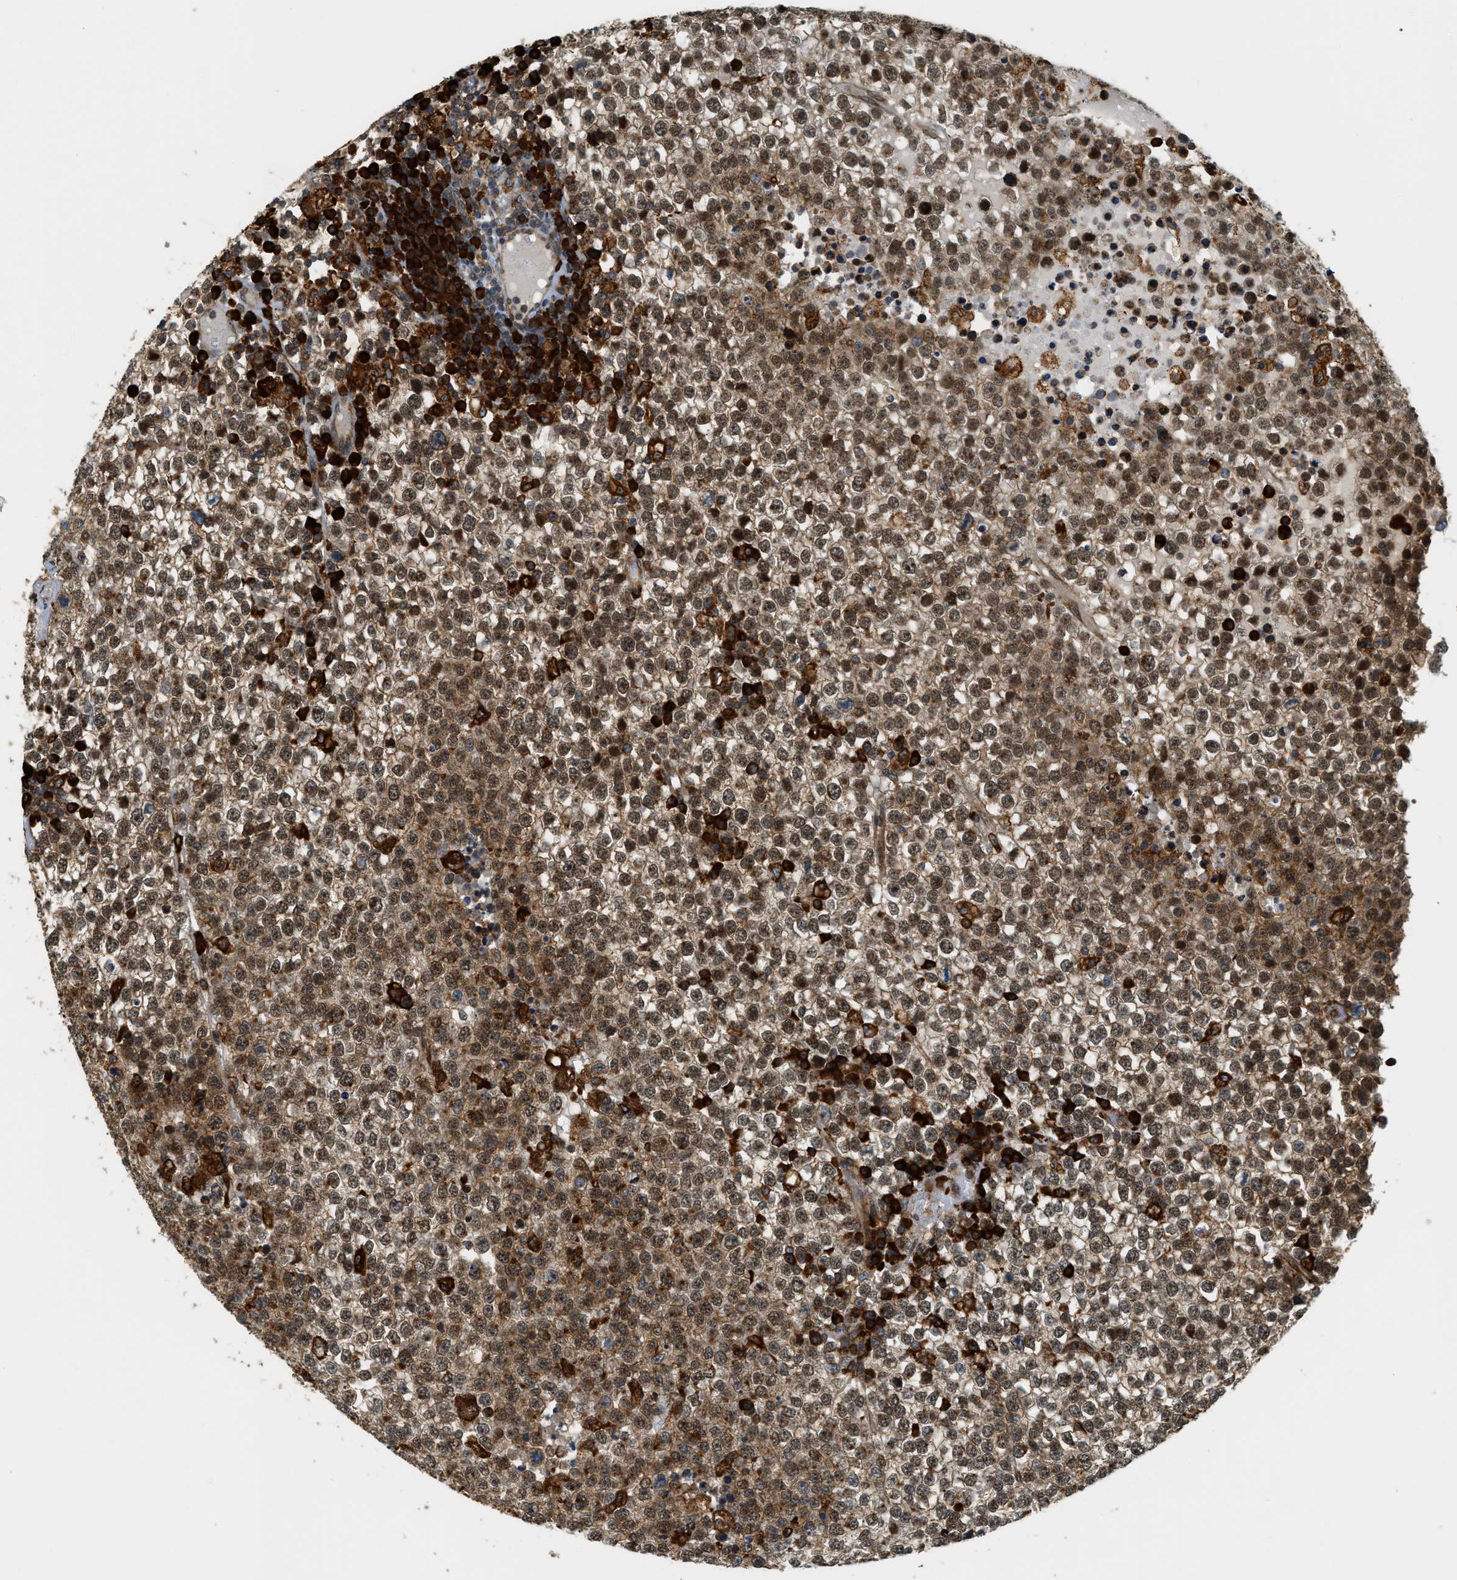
{"staining": {"intensity": "moderate", "quantity": ">75%", "location": "cytoplasmic/membranous,nuclear"}, "tissue": "testis cancer", "cell_type": "Tumor cells", "image_type": "cancer", "snomed": [{"axis": "morphology", "description": "Seminoma, NOS"}, {"axis": "topography", "description": "Testis"}], "caption": "Tumor cells display medium levels of moderate cytoplasmic/membranous and nuclear positivity in about >75% of cells in human seminoma (testis).", "gene": "SEMA4D", "patient": {"sex": "male", "age": 65}}